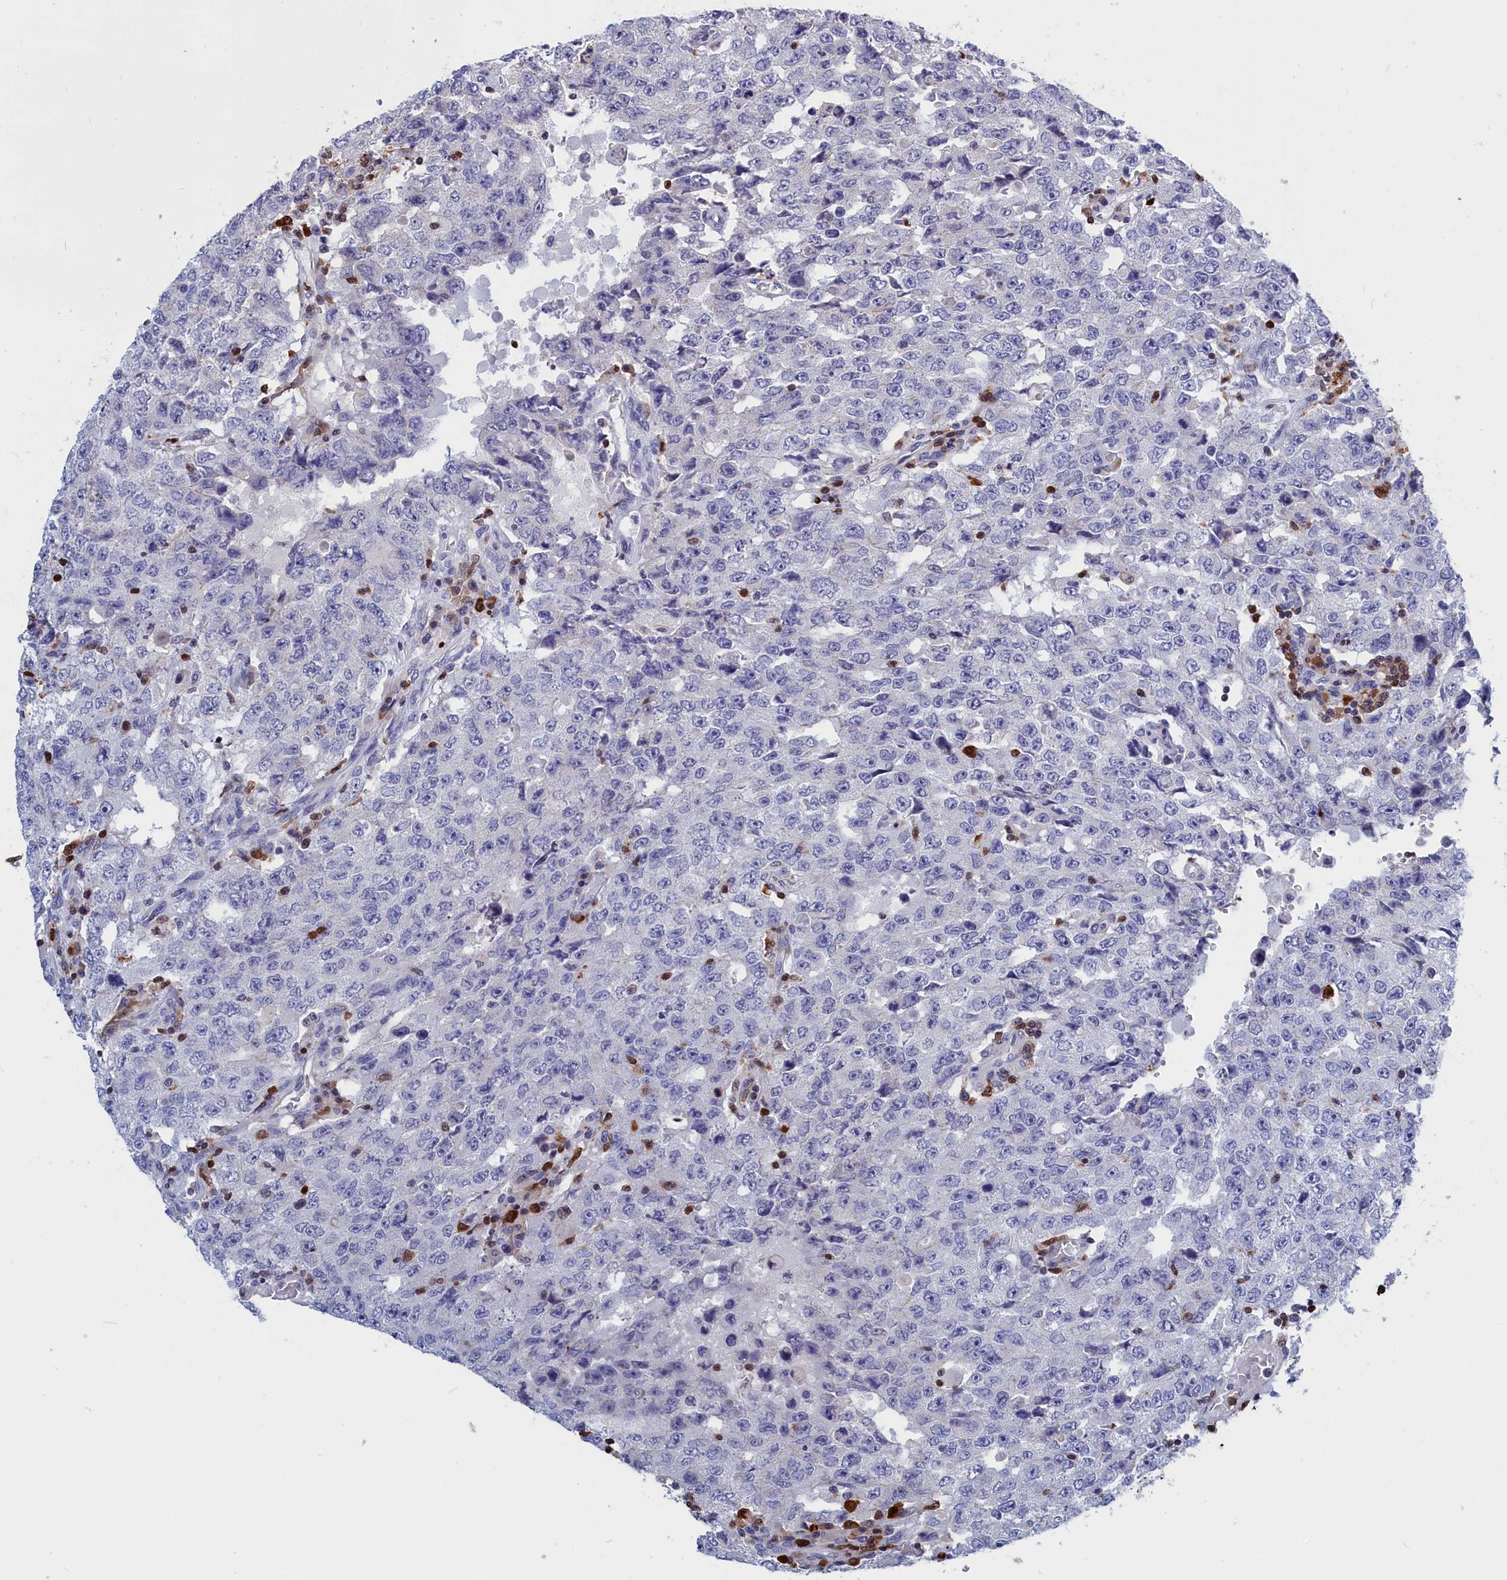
{"staining": {"intensity": "negative", "quantity": "none", "location": "none"}, "tissue": "testis cancer", "cell_type": "Tumor cells", "image_type": "cancer", "snomed": [{"axis": "morphology", "description": "Carcinoma, Embryonal, NOS"}, {"axis": "topography", "description": "Testis"}], "caption": "Immunohistochemistry of testis cancer shows no expression in tumor cells. (DAB (3,3'-diaminobenzidine) immunohistochemistry (IHC) with hematoxylin counter stain).", "gene": "CRIP1", "patient": {"sex": "male", "age": 26}}